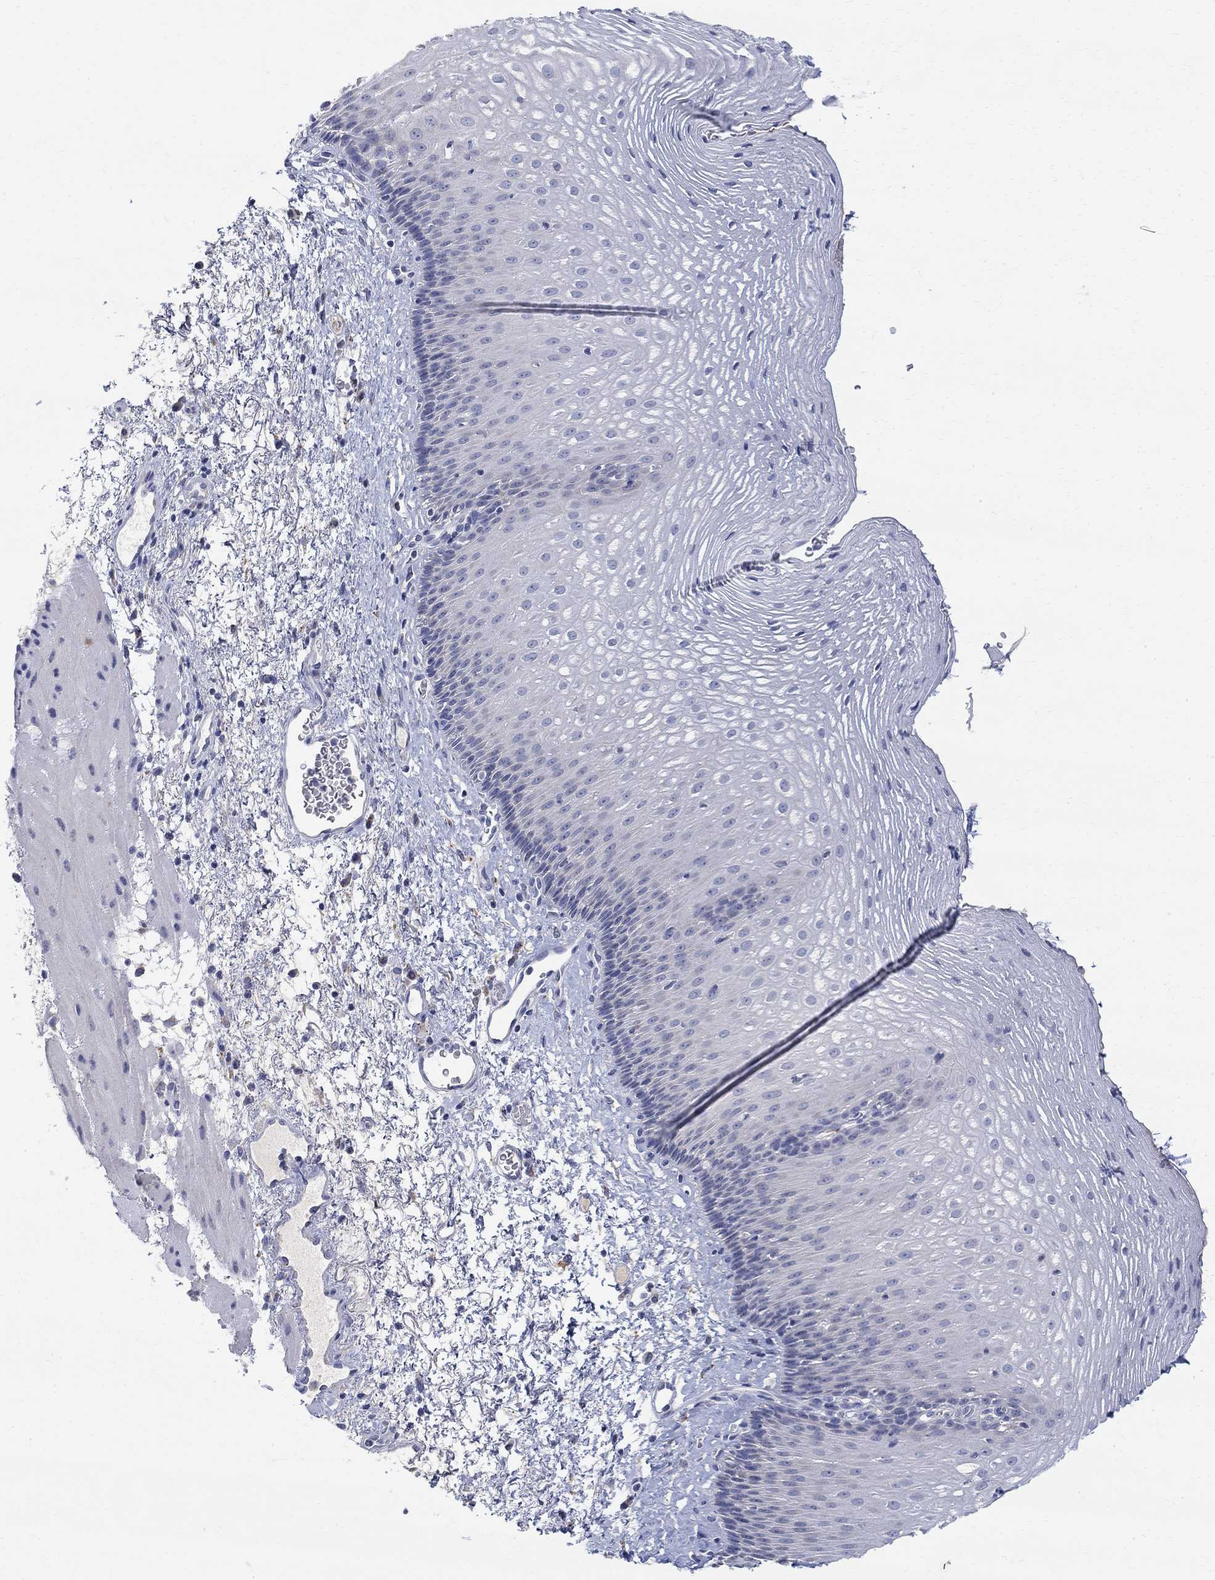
{"staining": {"intensity": "negative", "quantity": "none", "location": "none"}, "tissue": "esophagus", "cell_type": "Squamous epithelial cells", "image_type": "normal", "snomed": [{"axis": "morphology", "description": "Normal tissue, NOS"}, {"axis": "topography", "description": "Esophagus"}], "caption": "A photomicrograph of esophagus stained for a protein displays no brown staining in squamous epithelial cells.", "gene": "FNDC5", "patient": {"sex": "male", "age": 76}}